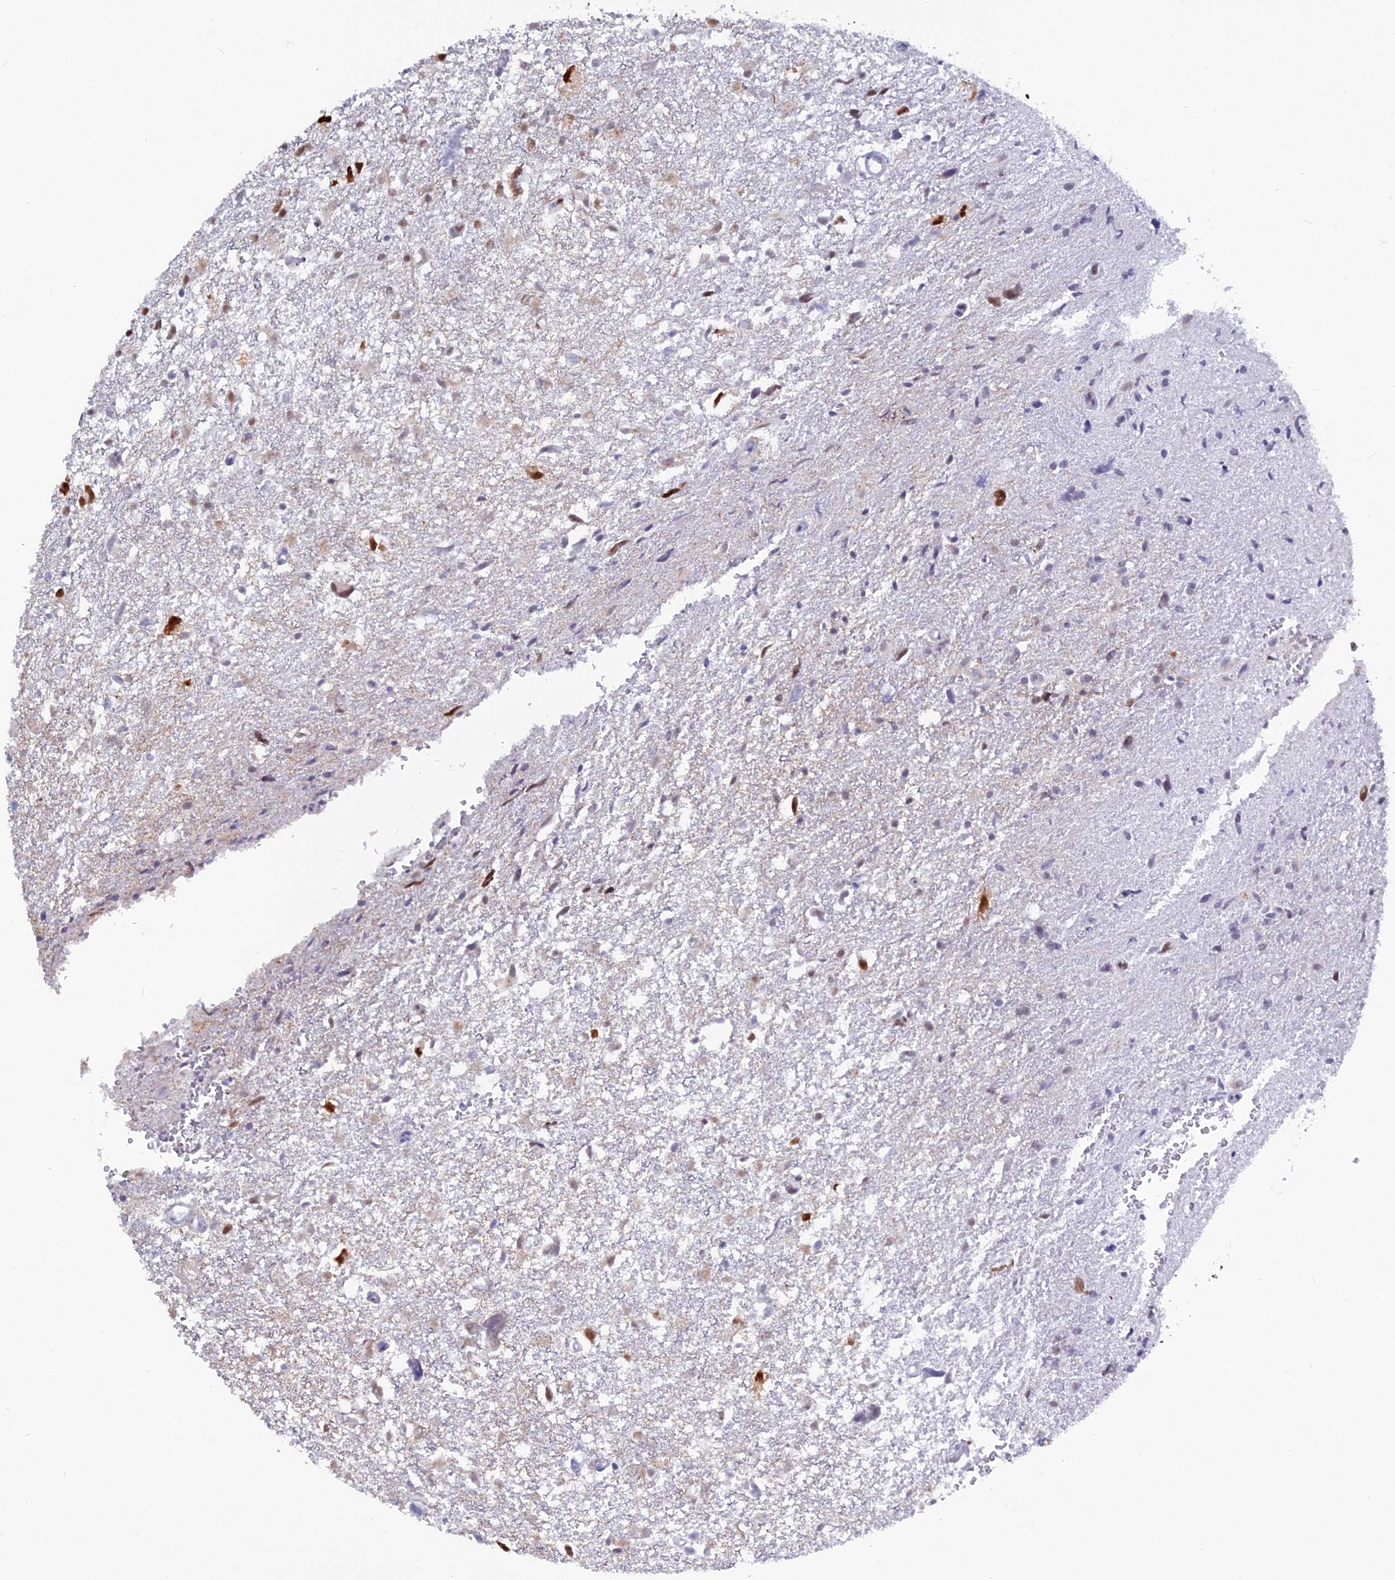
{"staining": {"intensity": "moderate", "quantity": "<25%", "location": "nuclear"}, "tissue": "glioma", "cell_type": "Tumor cells", "image_type": "cancer", "snomed": [{"axis": "morphology", "description": "Glioma, malignant, High grade"}, {"axis": "topography", "description": "Brain"}], "caption": "Human glioma stained with a protein marker reveals moderate staining in tumor cells.", "gene": "NOL4L", "patient": {"sex": "male", "age": 61}}